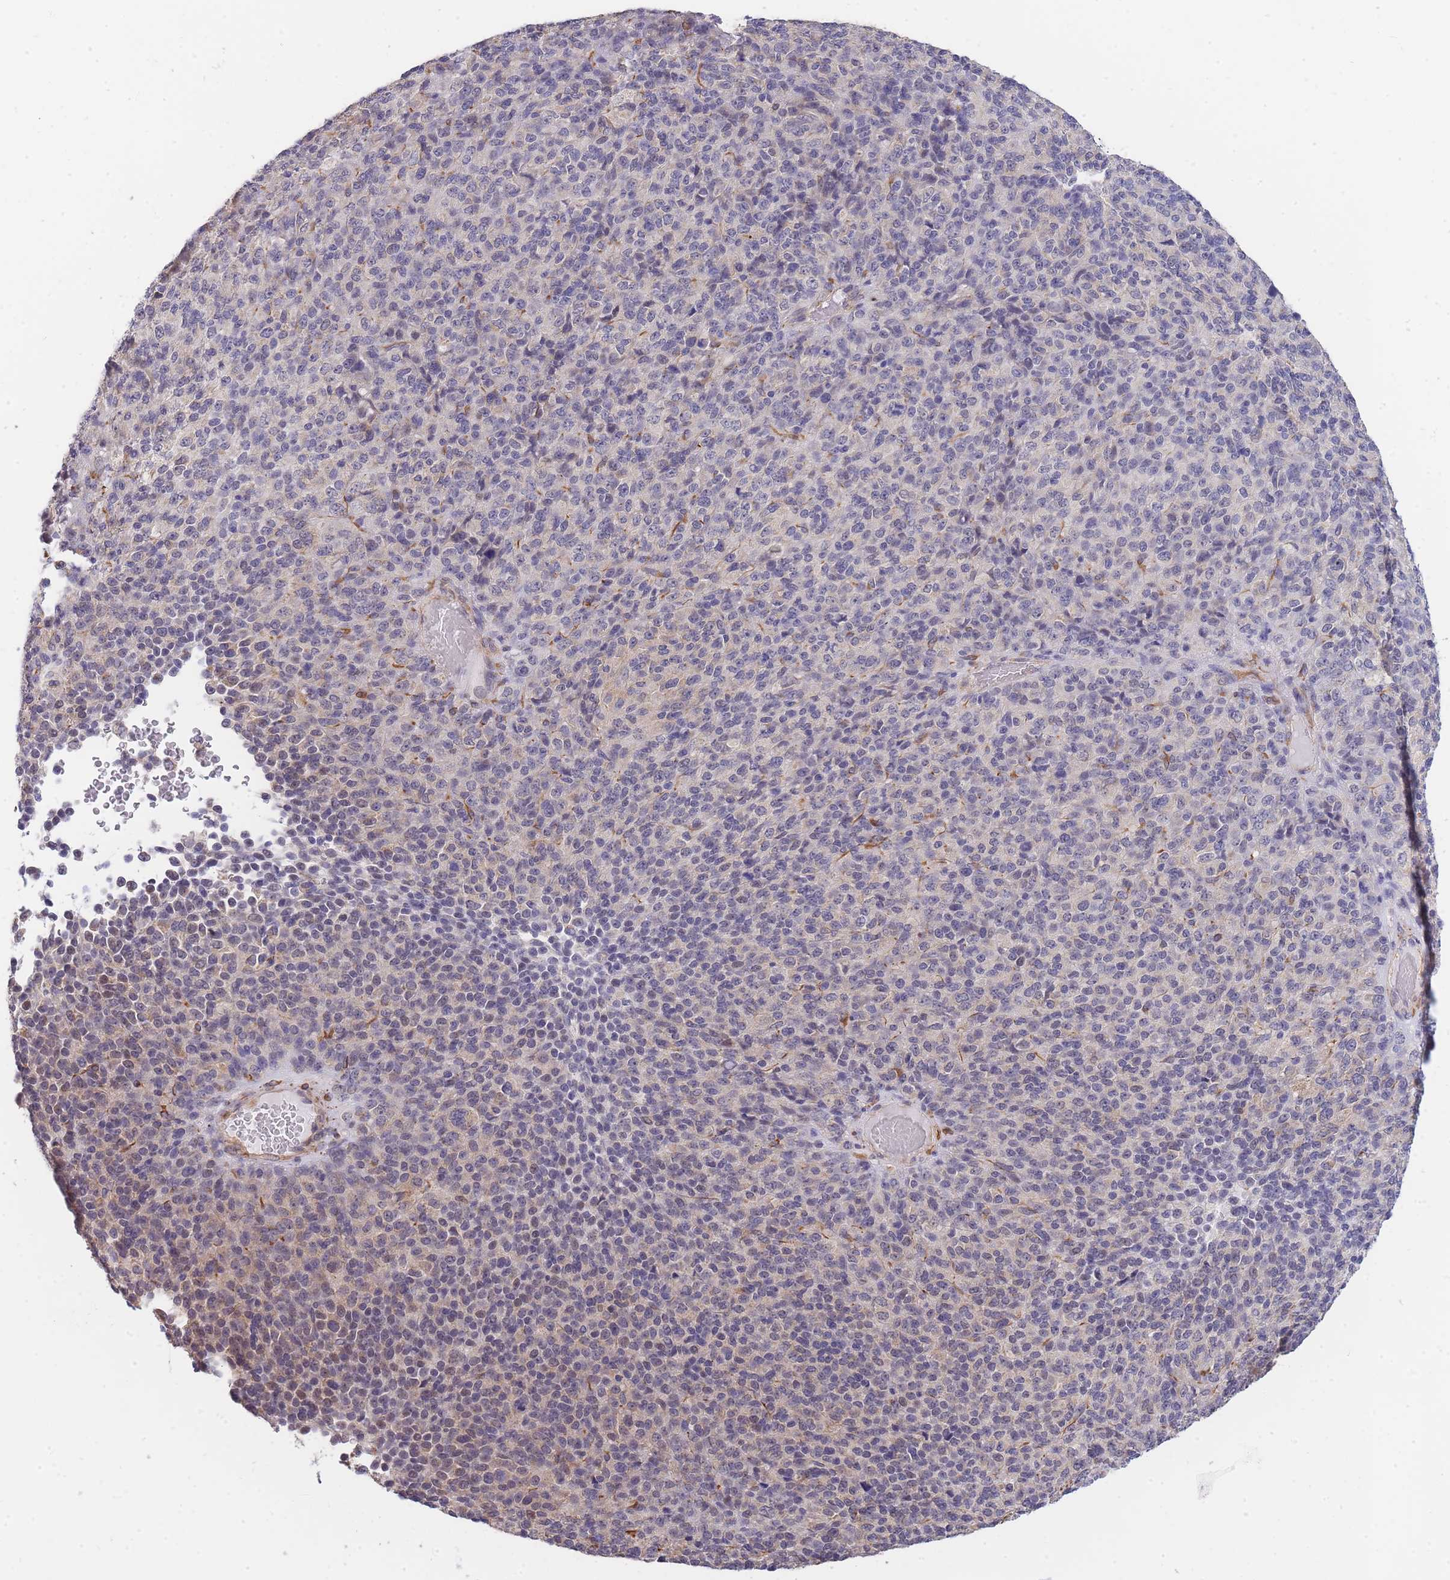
{"staining": {"intensity": "weak", "quantity": "<25%", "location": "cytoplasmic/membranous,nuclear"}, "tissue": "melanoma", "cell_type": "Tumor cells", "image_type": "cancer", "snomed": [{"axis": "morphology", "description": "Malignant melanoma, Metastatic site"}, {"axis": "topography", "description": "Brain"}], "caption": "The photomicrograph displays no staining of tumor cells in melanoma.", "gene": "C19orf25", "patient": {"sex": "female", "age": 56}}